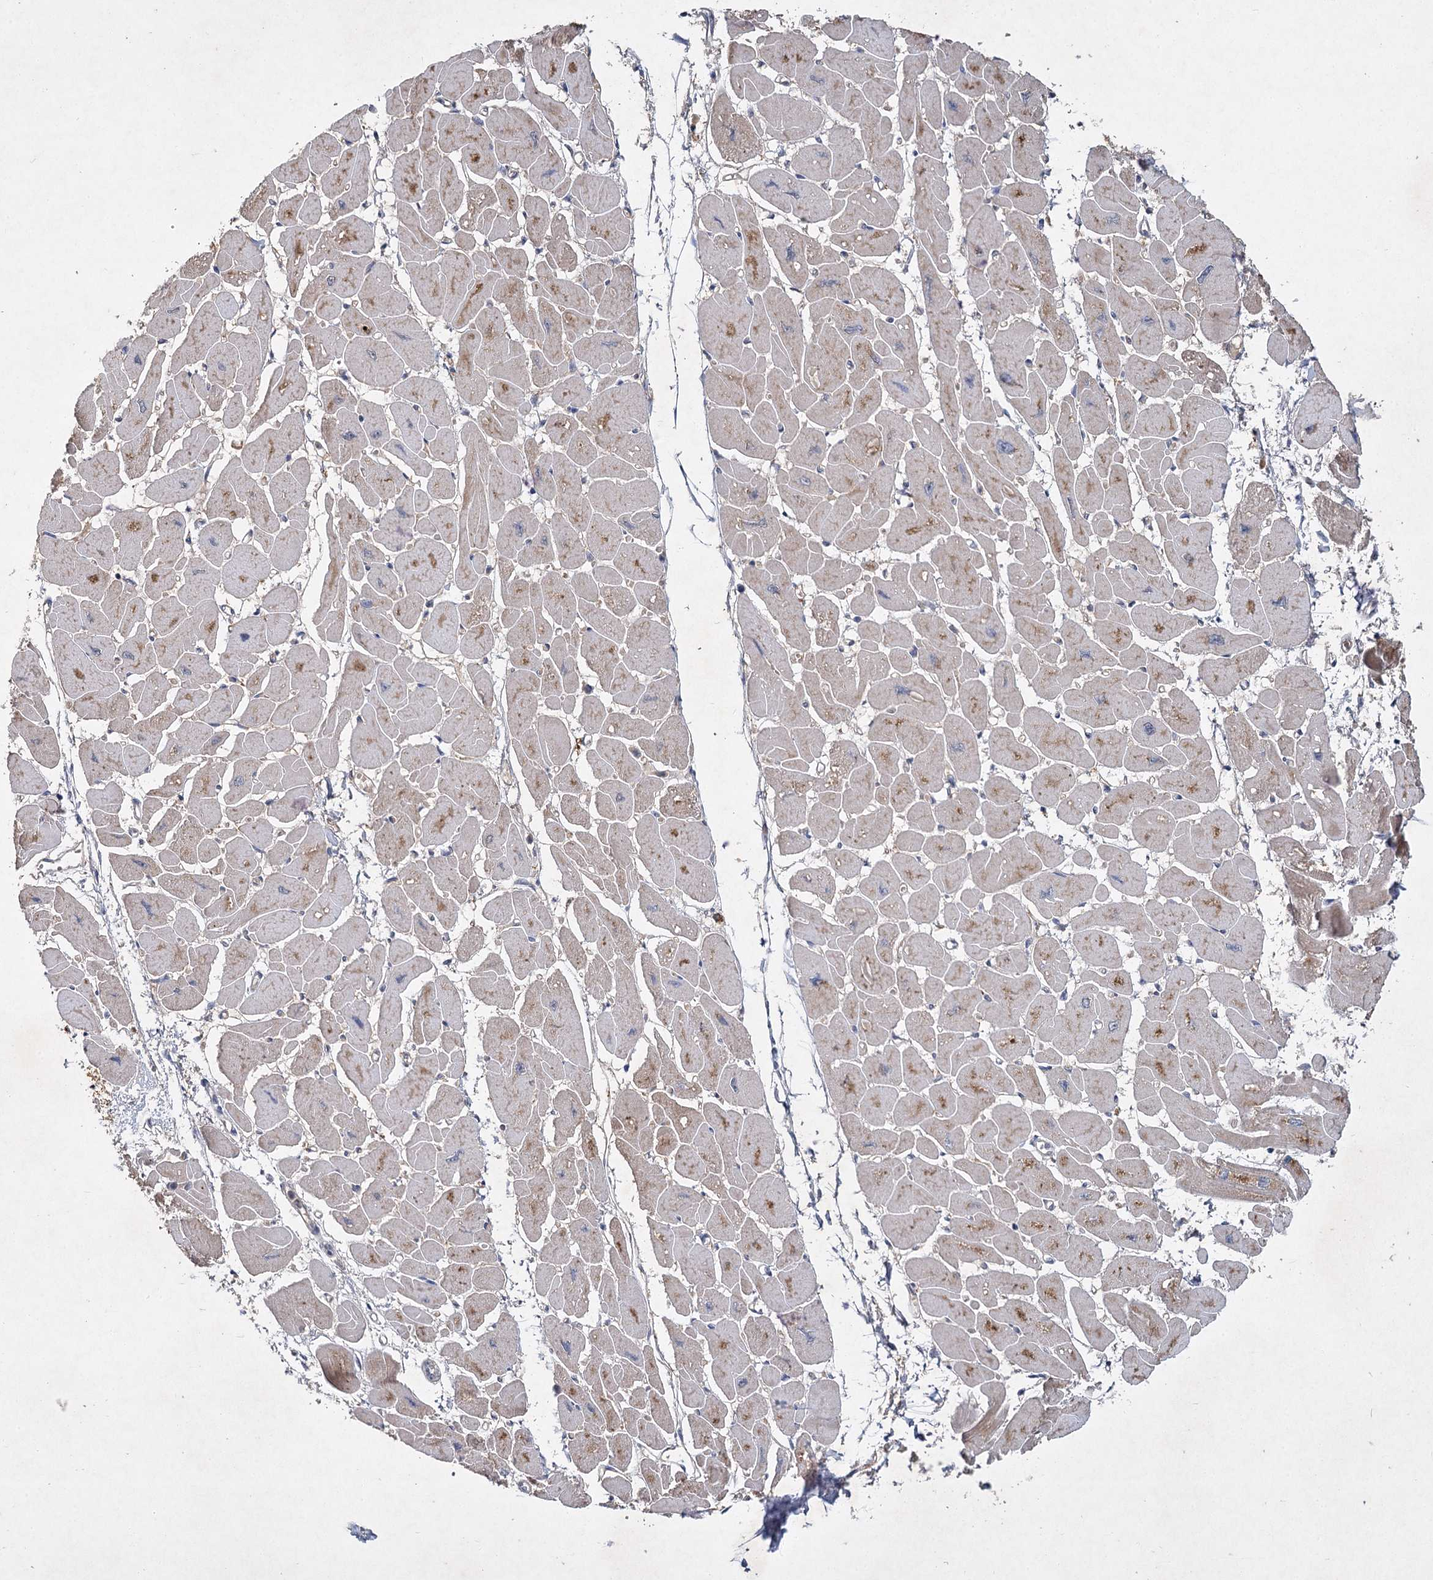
{"staining": {"intensity": "weak", "quantity": "<25%", "location": "cytoplasmic/membranous"}, "tissue": "heart muscle", "cell_type": "Cardiomyocytes", "image_type": "normal", "snomed": [{"axis": "morphology", "description": "Normal tissue, NOS"}, {"axis": "topography", "description": "Heart"}], "caption": "IHC image of benign heart muscle: heart muscle stained with DAB (3,3'-diaminobenzidine) exhibits no significant protein positivity in cardiomyocytes.", "gene": "MFN1", "patient": {"sex": "female", "age": 54}}